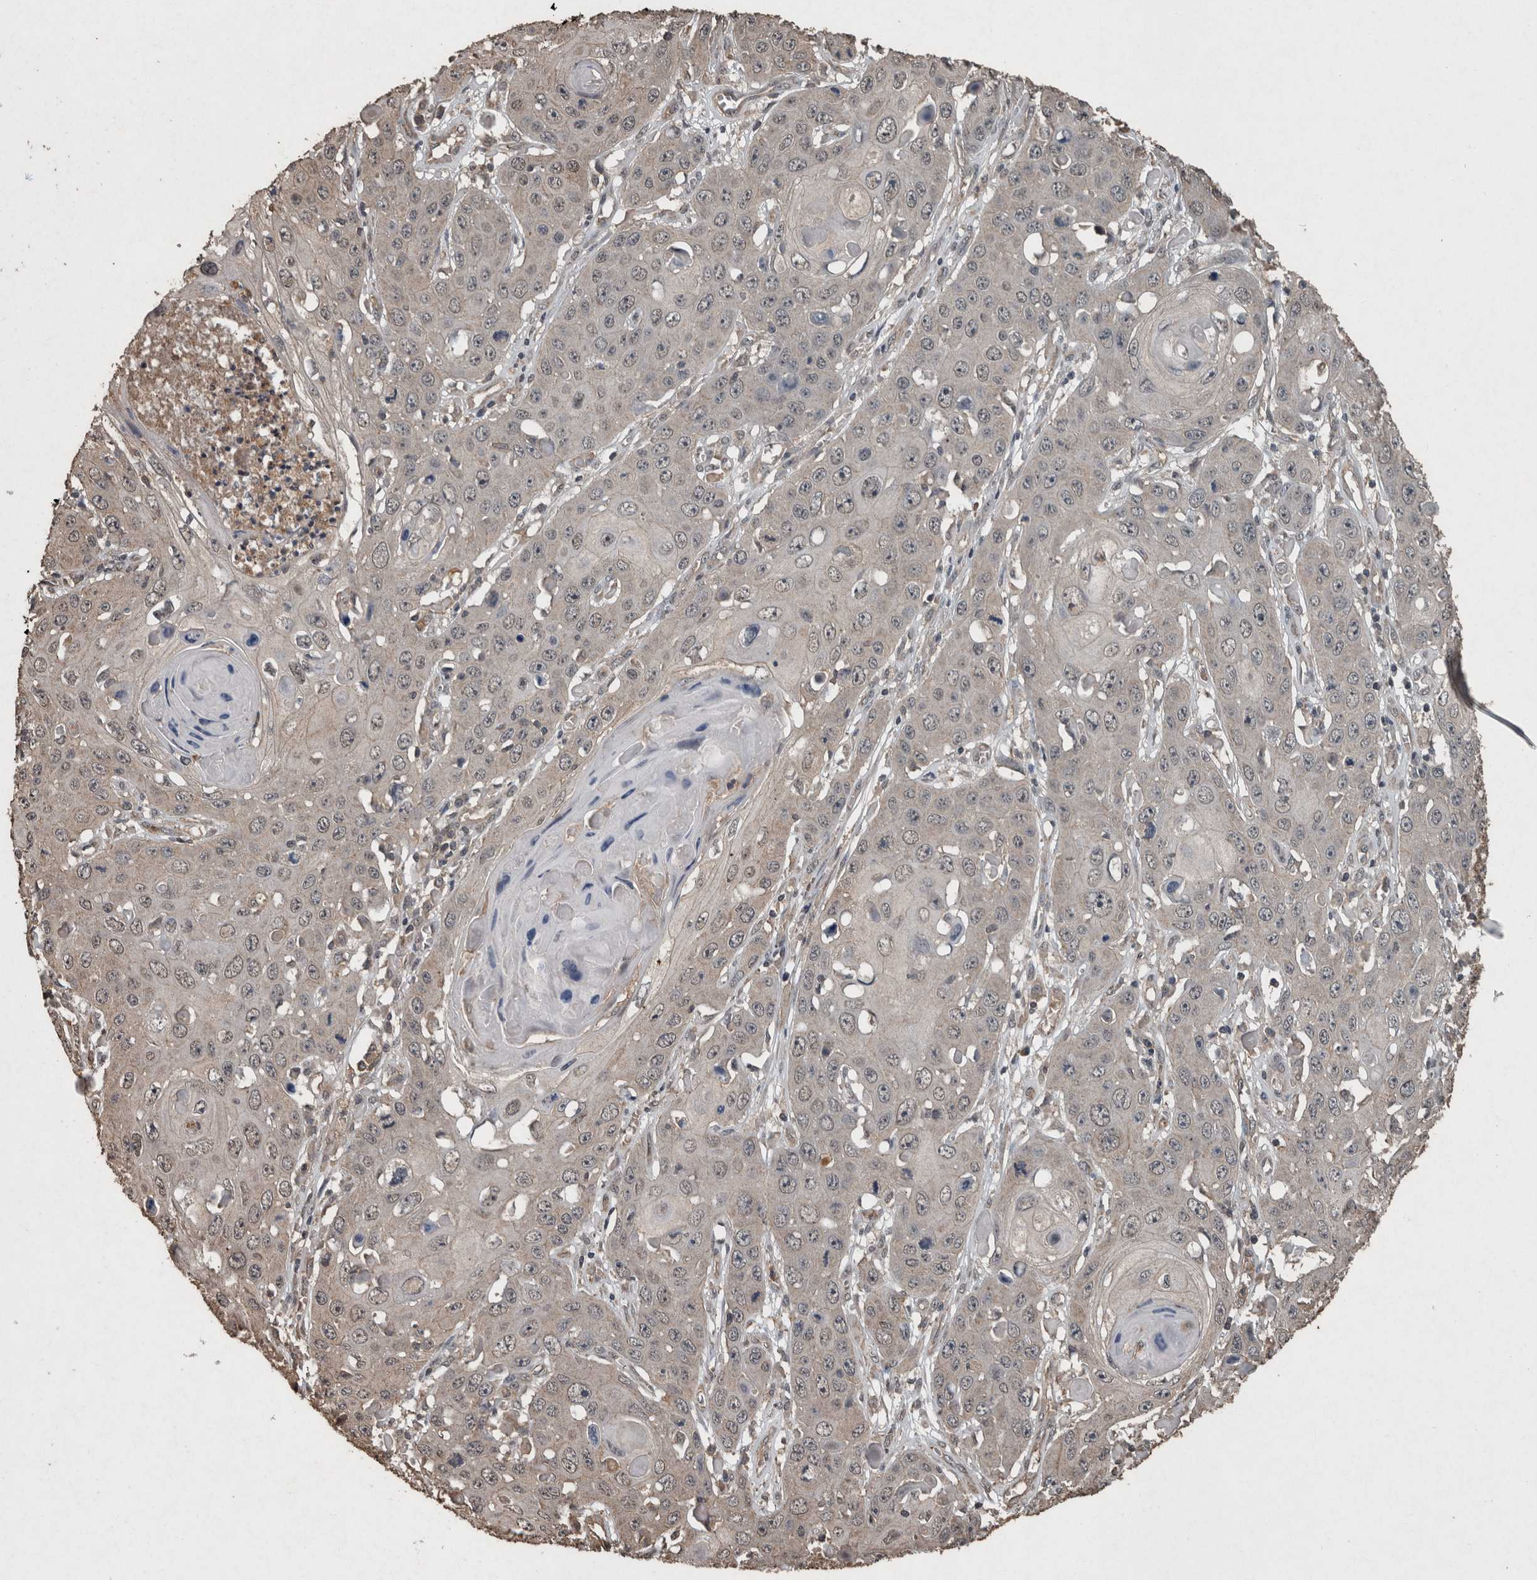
{"staining": {"intensity": "weak", "quantity": "<25%", "location": "nuclear"}, "tissue": "skin cancer", "cell_type": "Tumor cells", "image_type": "cancer", "snomed": [{"axis": "morphology", "description": "Squamous cell carcinoma, NOS"}, {"axis": "topography", "description": "Skin"}], "caption": "This photomicrograph is of skin cancer (squamous cell carcinoma) stained with IHC to label a protein in brown with the nuclei are counter-stained blue. There is no expression in tumor cells. (DAB (3,3'-diaminobenzidine) IHC with hematoxylin counter stain).", "gene": "FGFRL1", "patient": {"sex": "male", "age": 55}}